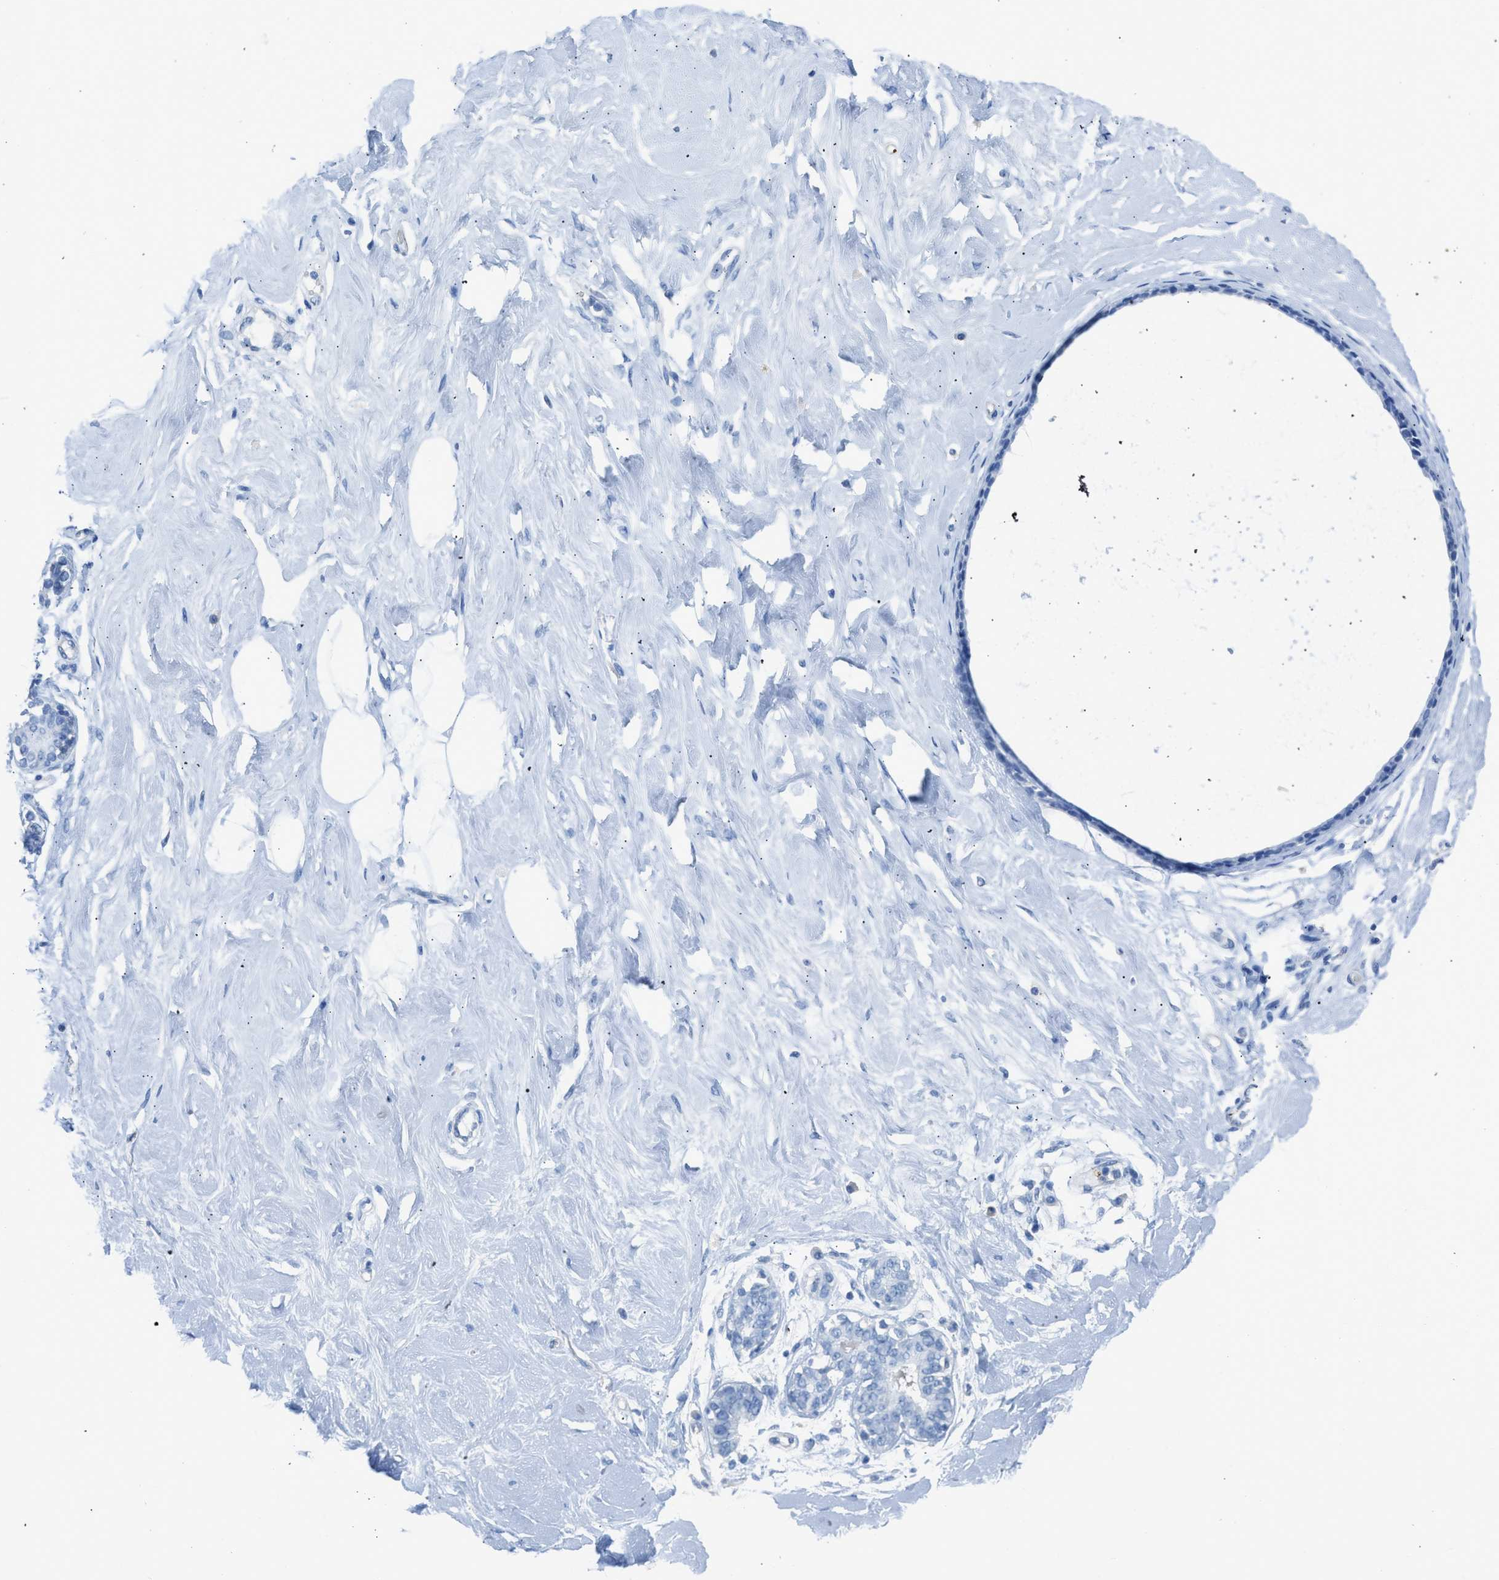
{"staining": {"intensity": "negative", "quantity": "none", "location": "none"}, "tissue": "breast", "cell_type": "Adipocytes", "image_type": "normal", "snomed": [{"axis": "morphology", "description": "Normal tissue, NOS"}, {"axis": "topography", "description": "Breast"}], "caption": "High power microscopy photomicrograph of an IHC image of unremarkable breast, revealing no significant expression in adipocytes. (DAB IHC visualized using brightfield microscopy, high magnification).", "gene": "FAIM2", "patient": {"sex": "female", "age": 23}}